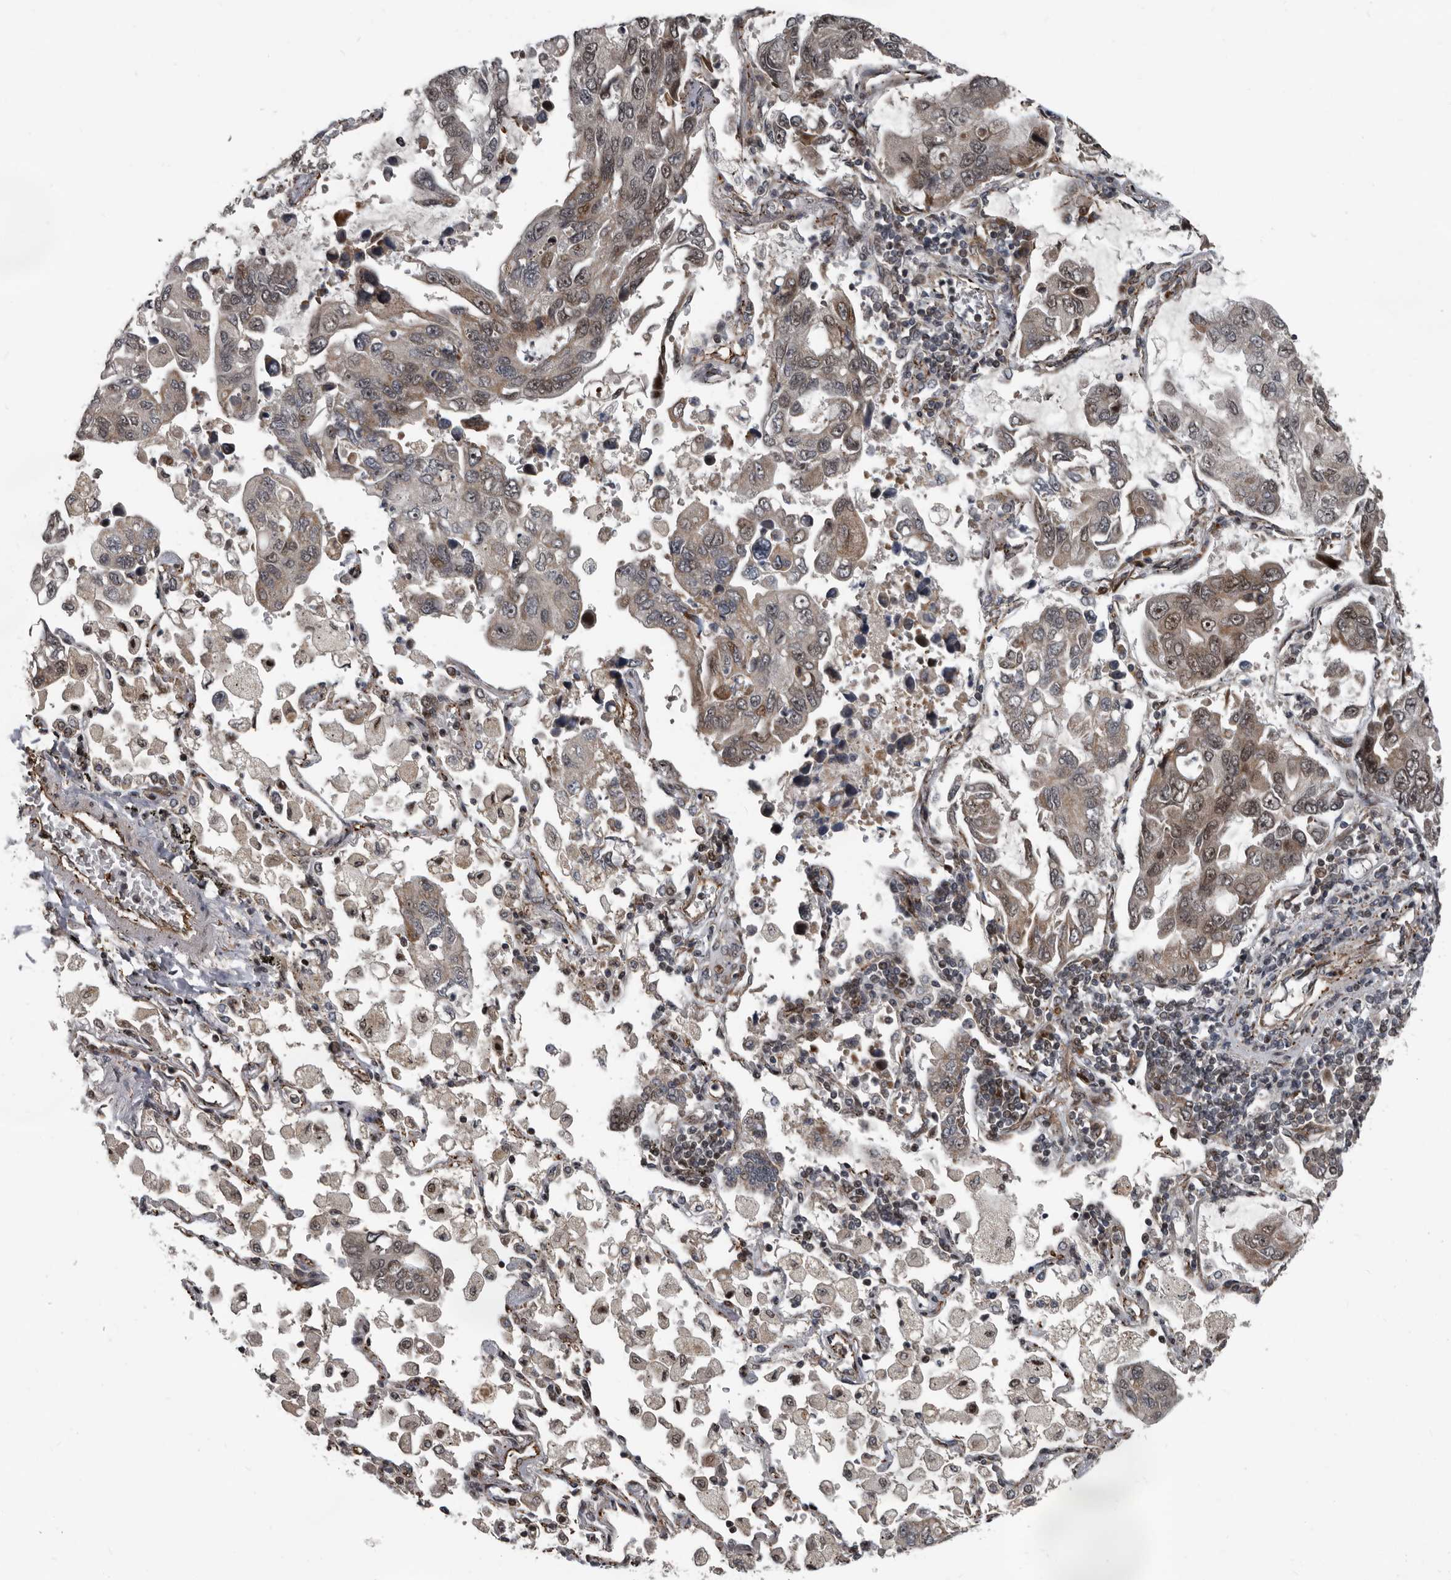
{"staining": {"intensity": "moderate", "quantity": "25%-75%", "location": "cytoplasmic/membranous,nuclear"}, "tissue": "lung cancer", "cell_type": "Tumor cells", "image_type": "cancer", "snomed": [{"axis": "morphology", "description": "Adenocarcinoma, NOS"}, {"axis": "topography", "description": "Lung"}], "caption": "A high-resolution micrograph shows IHC staining of adenocarcinoma (lung), which reveals moderate cytoplasmic/membranous and nuclear staining in about 25%-75% of tumor cells.", "gene": "CHD1L", "patient": {"sex": "male", "age": 64}}